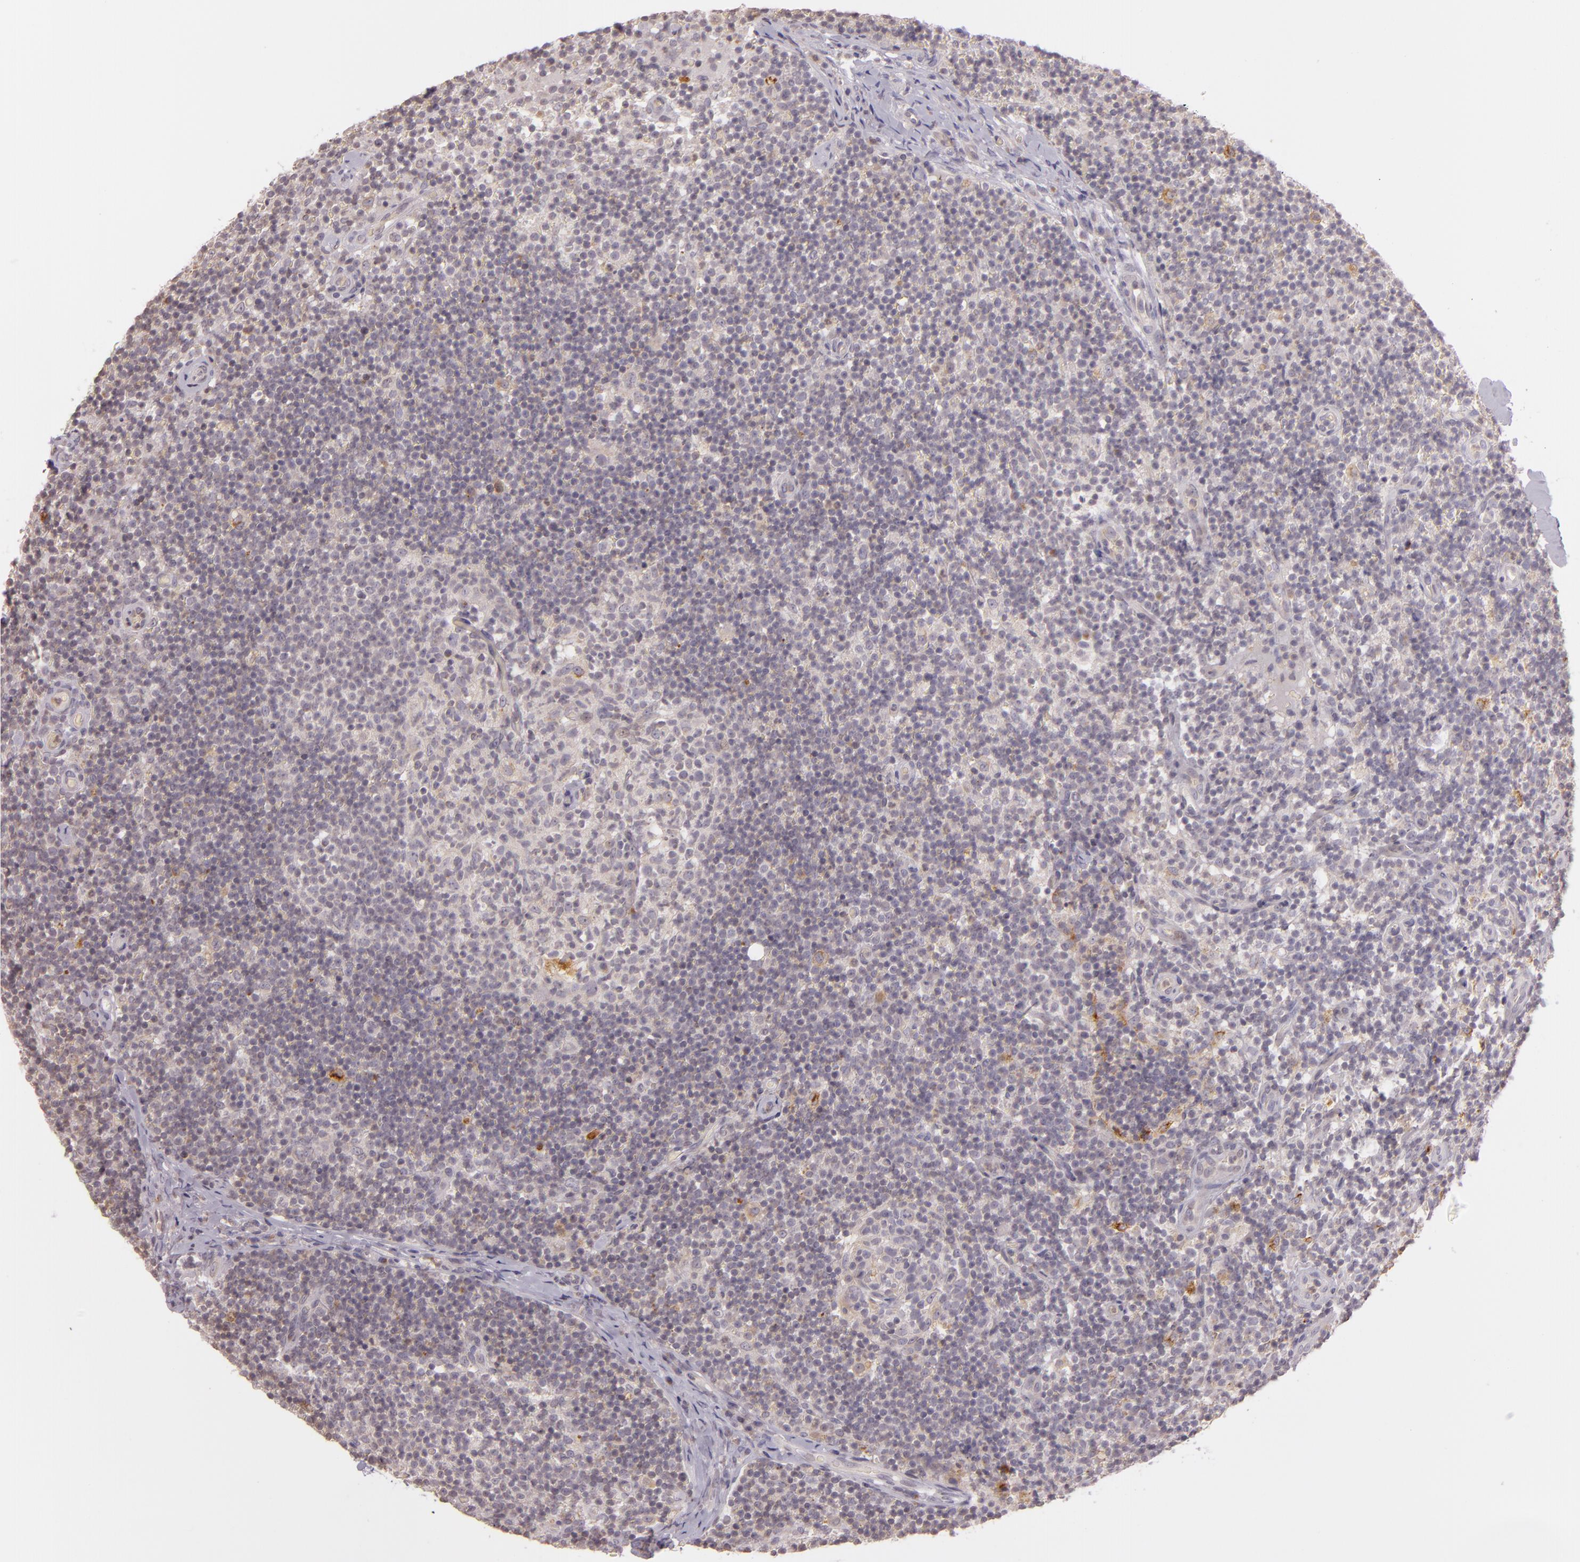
{"staining": {"intensity": "weak", "quantity": ">75%", "location": "cytoplasmic/membranous"}, "tissue": "lymph node", "cell_type": "Germinal center cells", "image_type": "normal", "snomed": [{"axis": "morphology", "description": "Normal tissue, NOS"}, {"axis": "morphology", "description": "Inflammation, NOS"}, {"axis": "topography", "description": "Lymph node"}], "caption": "Immunohistochemistry (IHC) (DAB) staining of normal lymph node shows weak cytoplasmic/membranous protein positivity in about >75% of germinal center cells. The protein is shown in brown color, while the nuclei are stained blue.", "gene": "LGMN", "patient": {"sex": "male", "age": 46}}